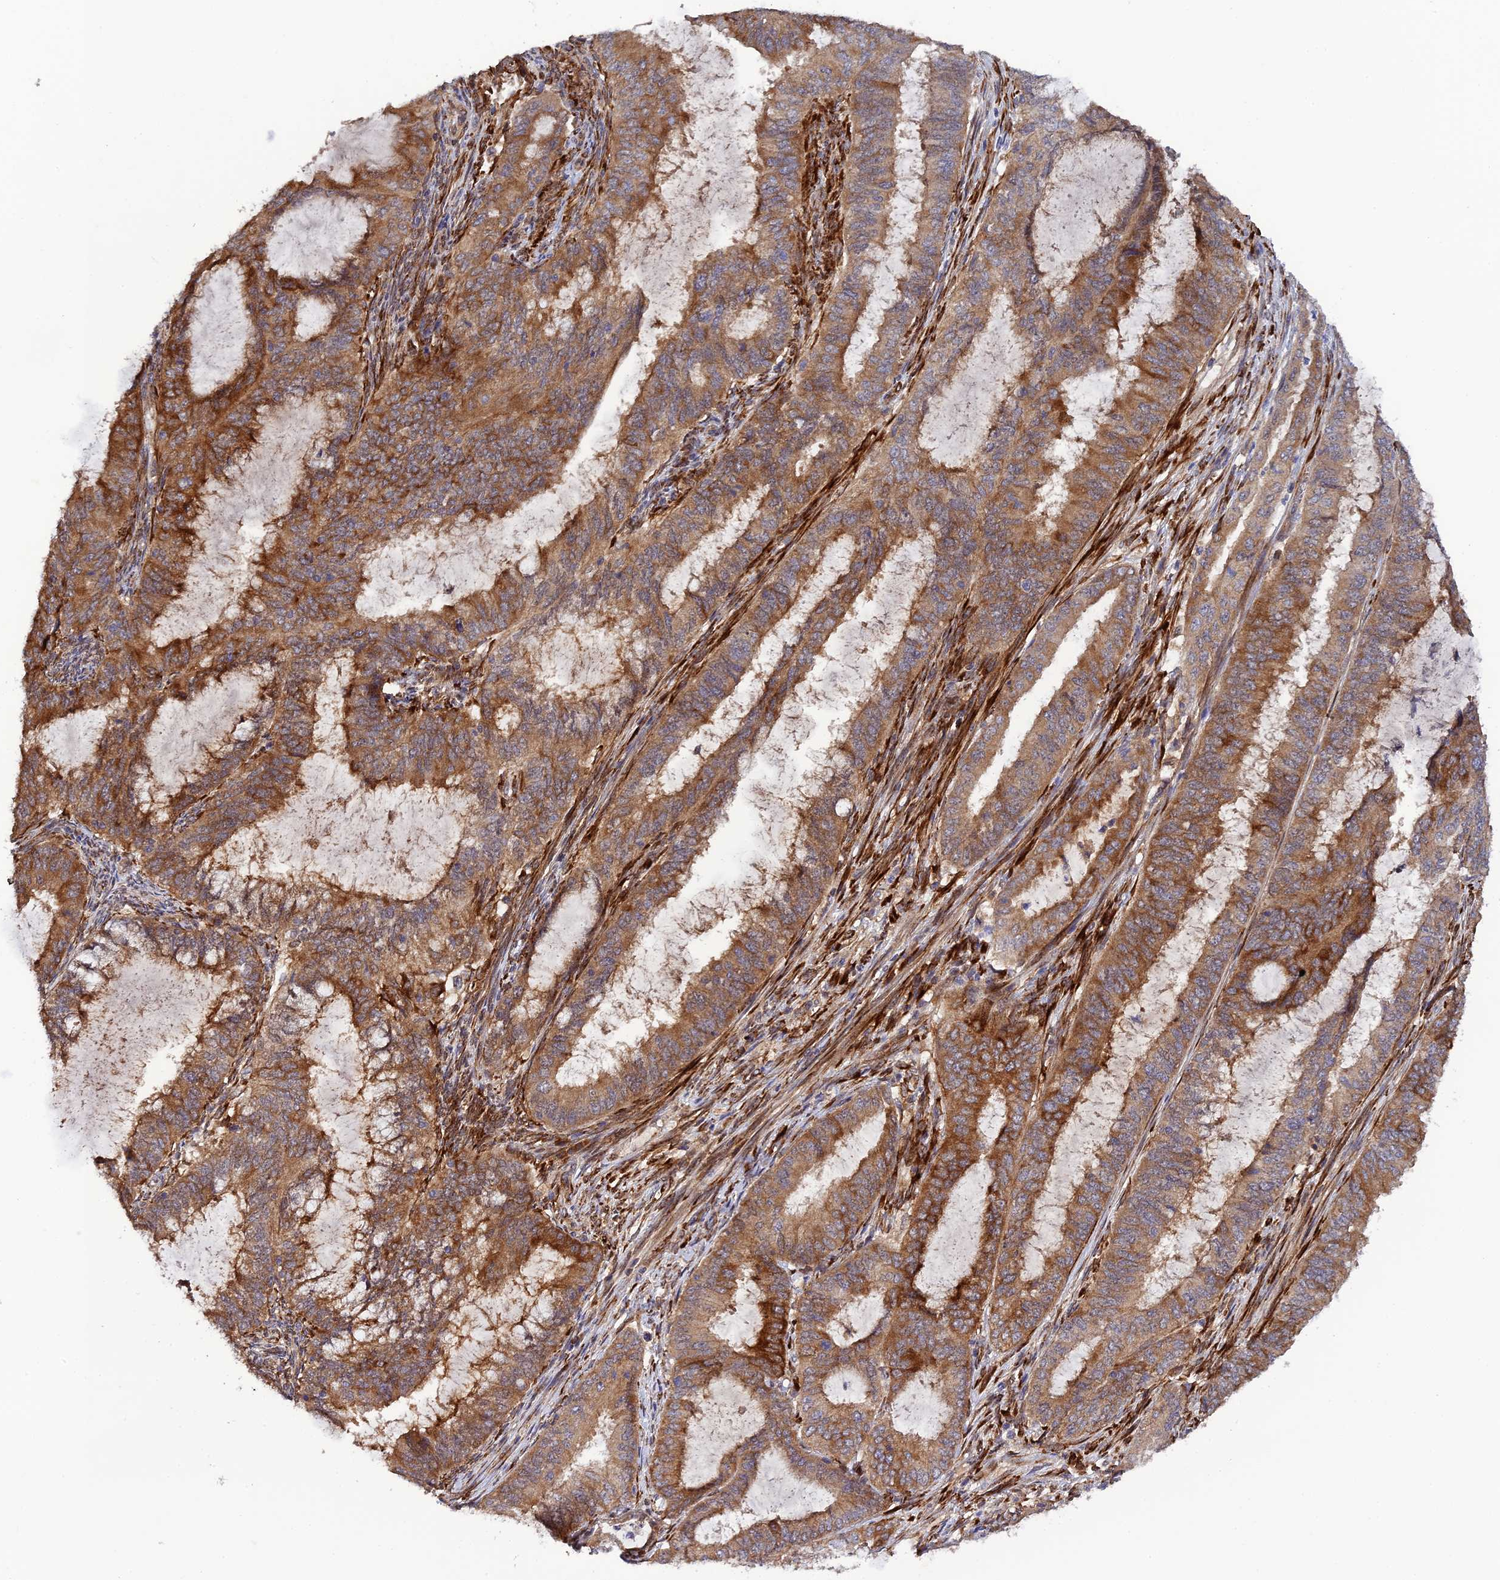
{"staining": {"intensity": "strong", "quantity": "25%-75%", "location": "cytoplasmic/membranous"}, "tissue": "endometrial cancer", "cell_type": "Tumor cells", "image_type": "cancer", "snomed": [{"axis": "morphology", "description": "Adenocarcinoma, NOS"}, {"axis": "topography", "description": "Endometrium"}], "caption": "DAB immunohistochemical staining of human endometrial cancer (adenocarcinoma) demonstrates strong cytoplasmic/membranous protein positivity in about 25%-75% of tumor cells. Nuclei are stained in blue.", "gene": "P3H3", "patient": {"sex": "female", "age": 51}}